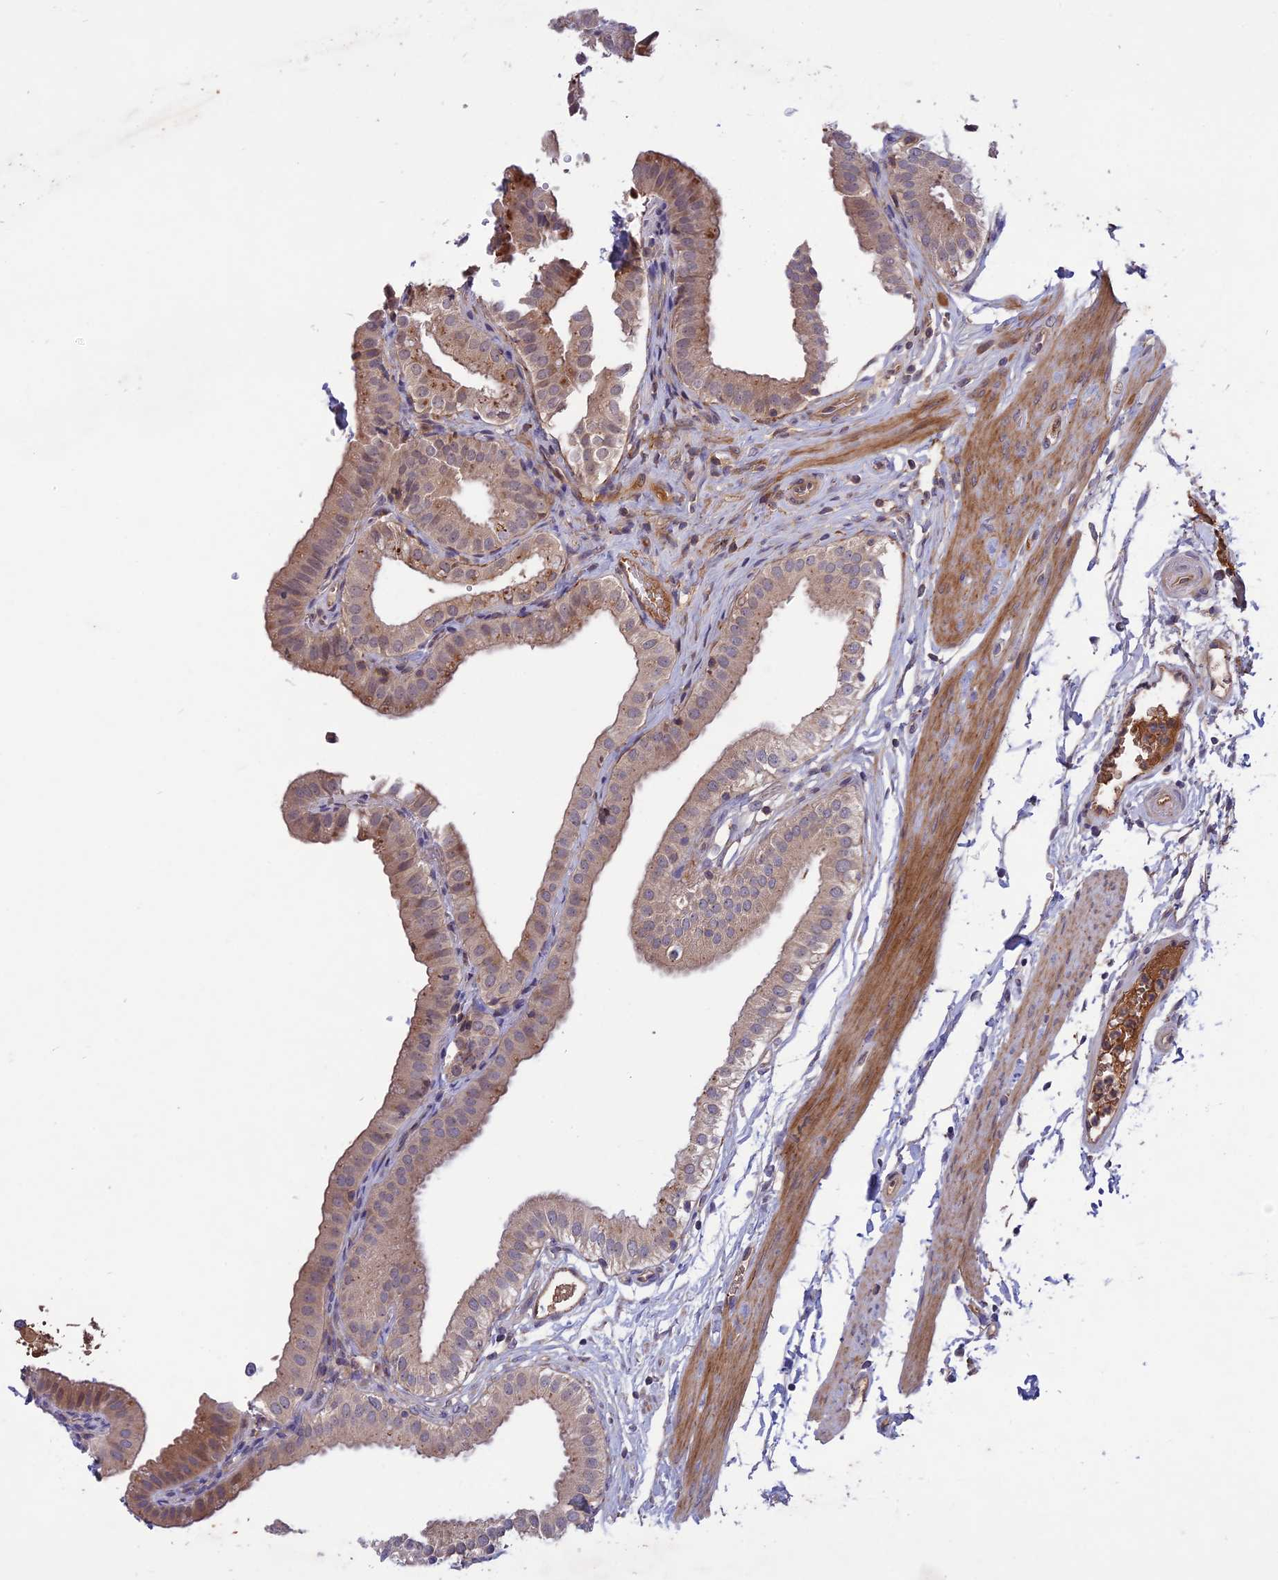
{"staining": {"intensity": "weak", "quantity": "25%-75%", "location": "cytoplasmic/membranous,nuclear"}, "tissue": "gallbladder", "cell_type": "Glandular cells", "image_type": "normal", "snomed": [{"axis": "morphology", "description": "Normal tissue, NOS"}, {"axis": "topography", "description": "Gallbladder"}], "caption": "Gallbladder stained with immunohistochemistry (IHC) demonstrates weak cytoplasmic/membranous,nuclear expression in approximately 25%-75% of glandular cells. (DAB = brown stain, brightfield microscopy at high magnification).", "gene": "ADO", "patient": {"sex": "female", "age": 61}}